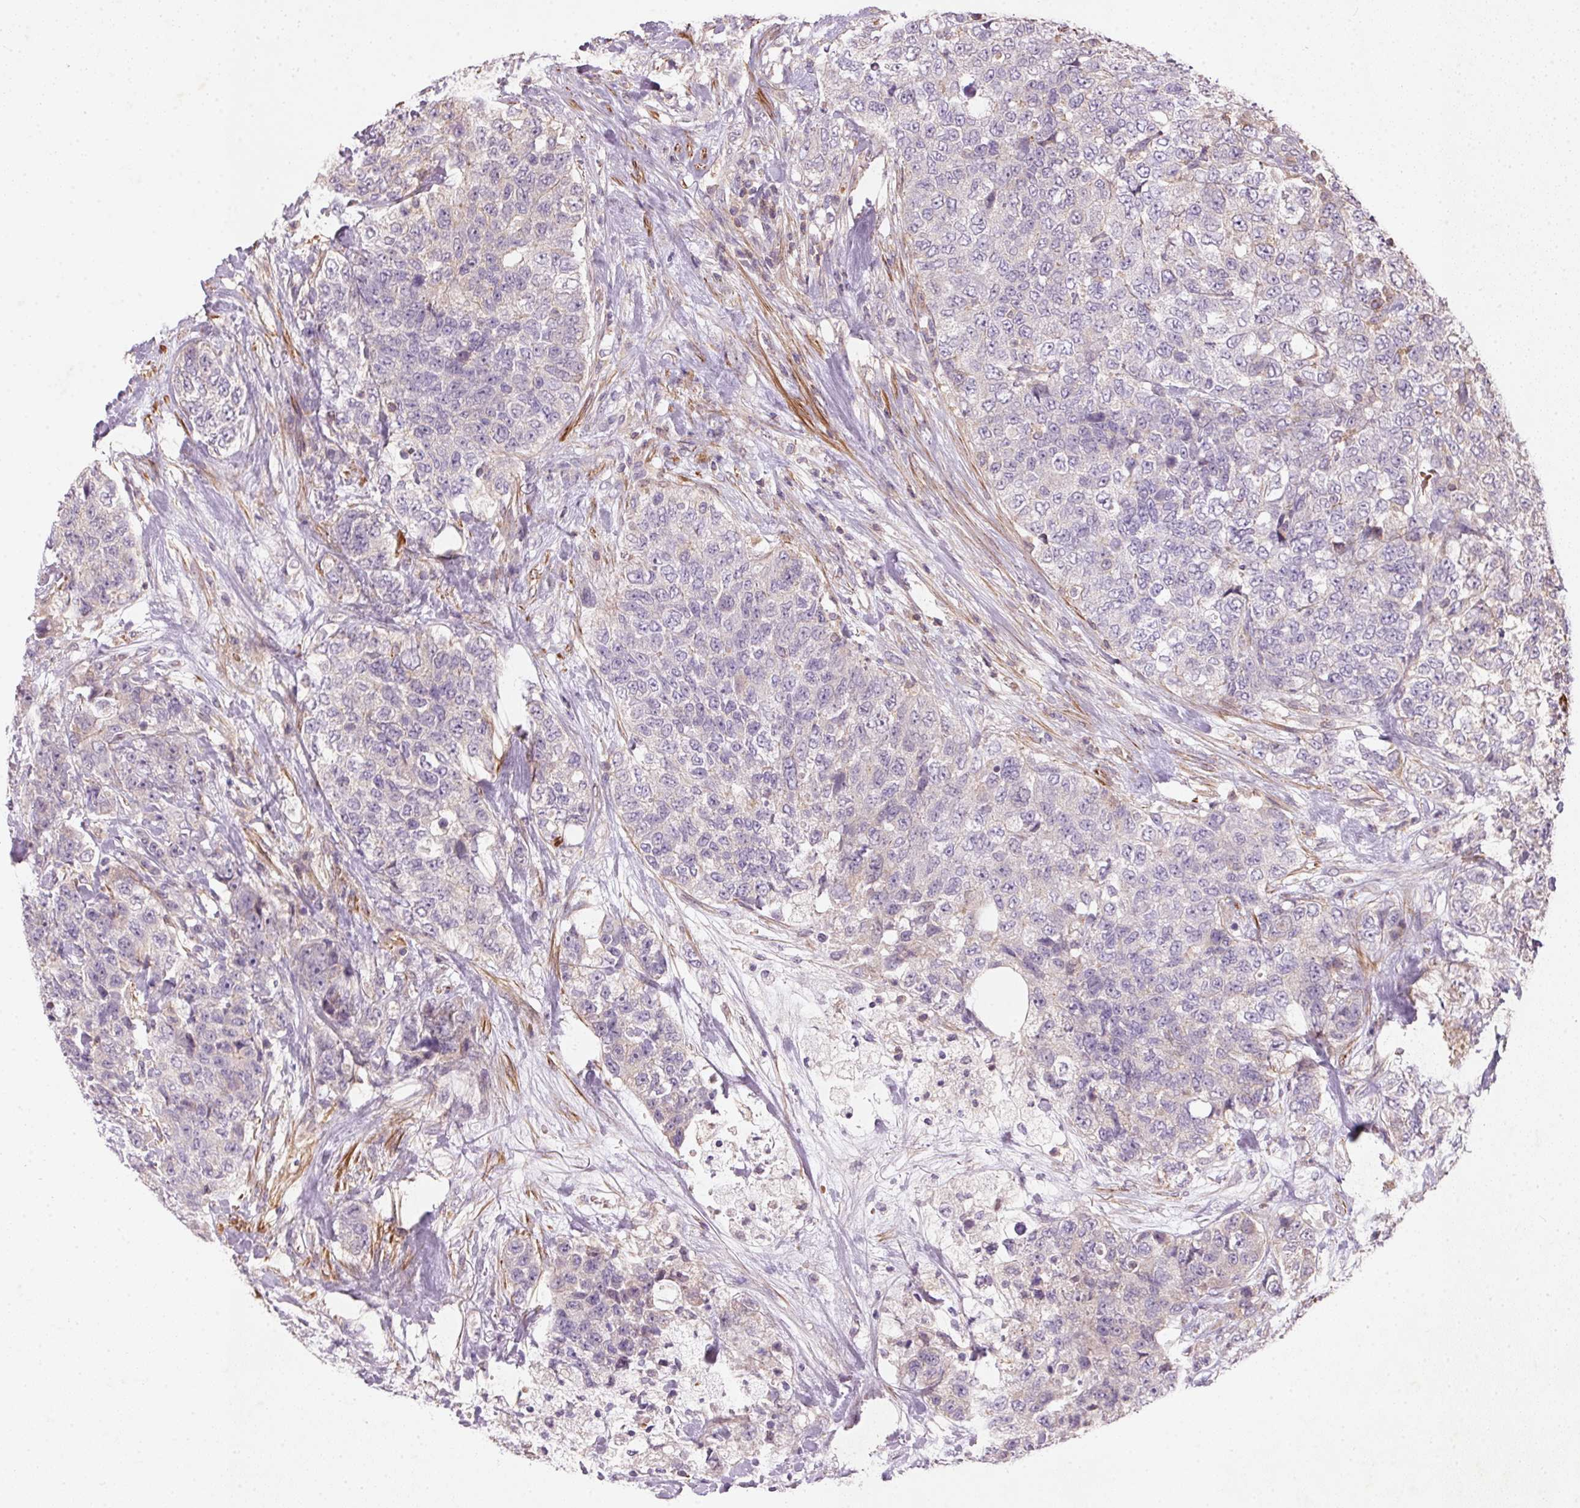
{"staining": {"intensity": "negative", "quantity": "none", "location": "none"}, "tissue": "urothelial cancer", "cell_type": "Tumor cells", "image_type": "cancer", "snomed": [{"axis": "morphology", "description": "Urothelial carcinoma, High grade"}, {"axis": "topography", "description": "Urinary bladder"}], "caption": "Human high-grade urothelial carcinoma stained for a protein using immunohistochemistry (IHC) displays no positivity in tumor cells.", "gene": "KCNK15", "patient": {"sex": "female", "age": 78}}